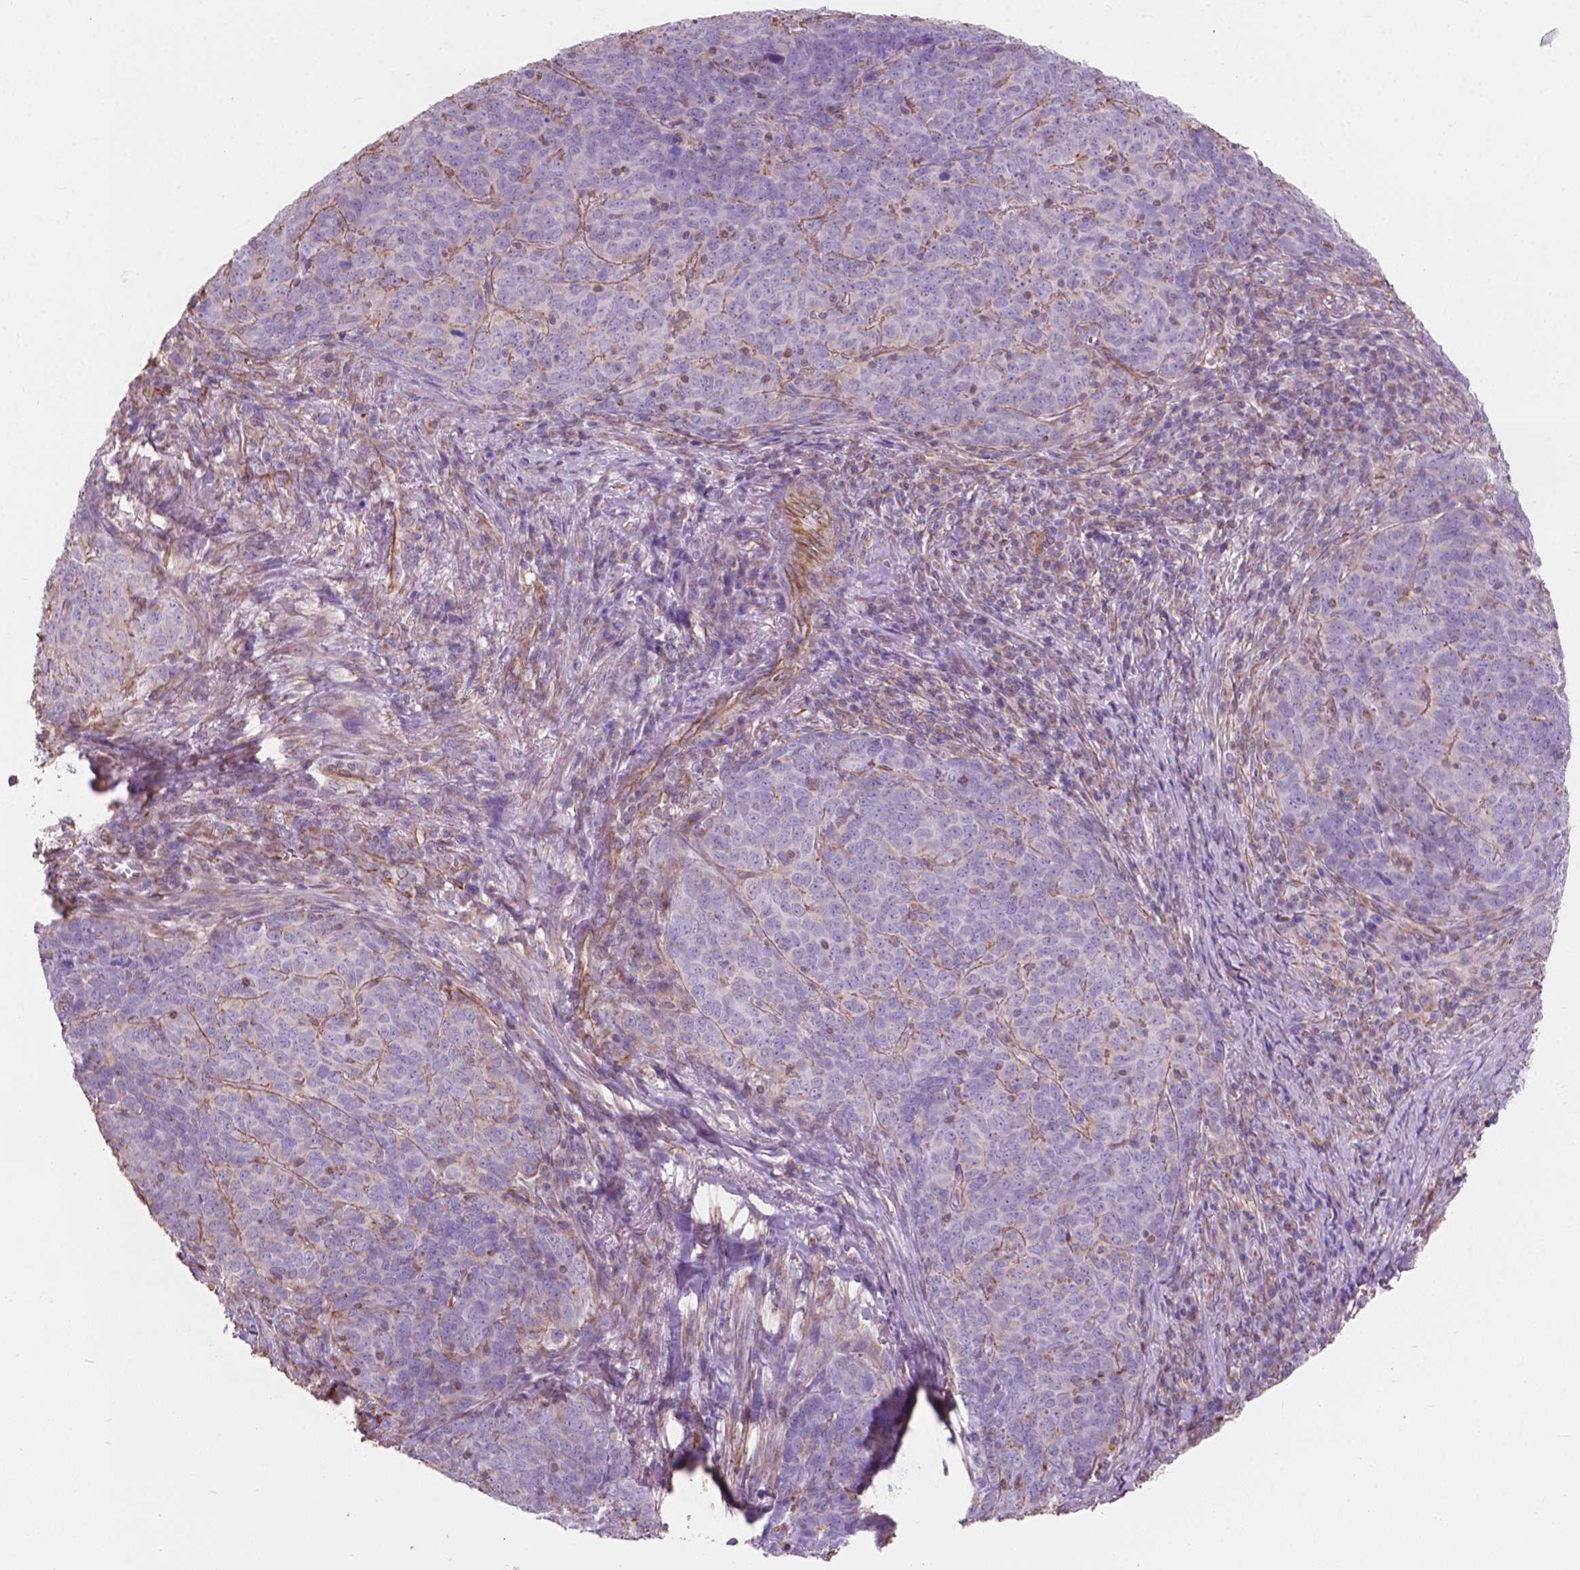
{"staining": {"intensity": "negative", "quantity": "none", "location": "none"}, "tissue": "skin cancer", "cell_type": "Tumor cells", "image_type": "cancer", "snomed": [{"axis": "morphology", "description": "Squamous cell carcinoma, NOS"}, {"axis": "topography", "description": "Skin"}, {"axis": "topography", "description": "Anal"}], "caption": "Protein analysis of skin cancer reveals no significant positivity in tumor cells.", "gene": "AMOT", "patient": {"sex": "female", "age": 51}}